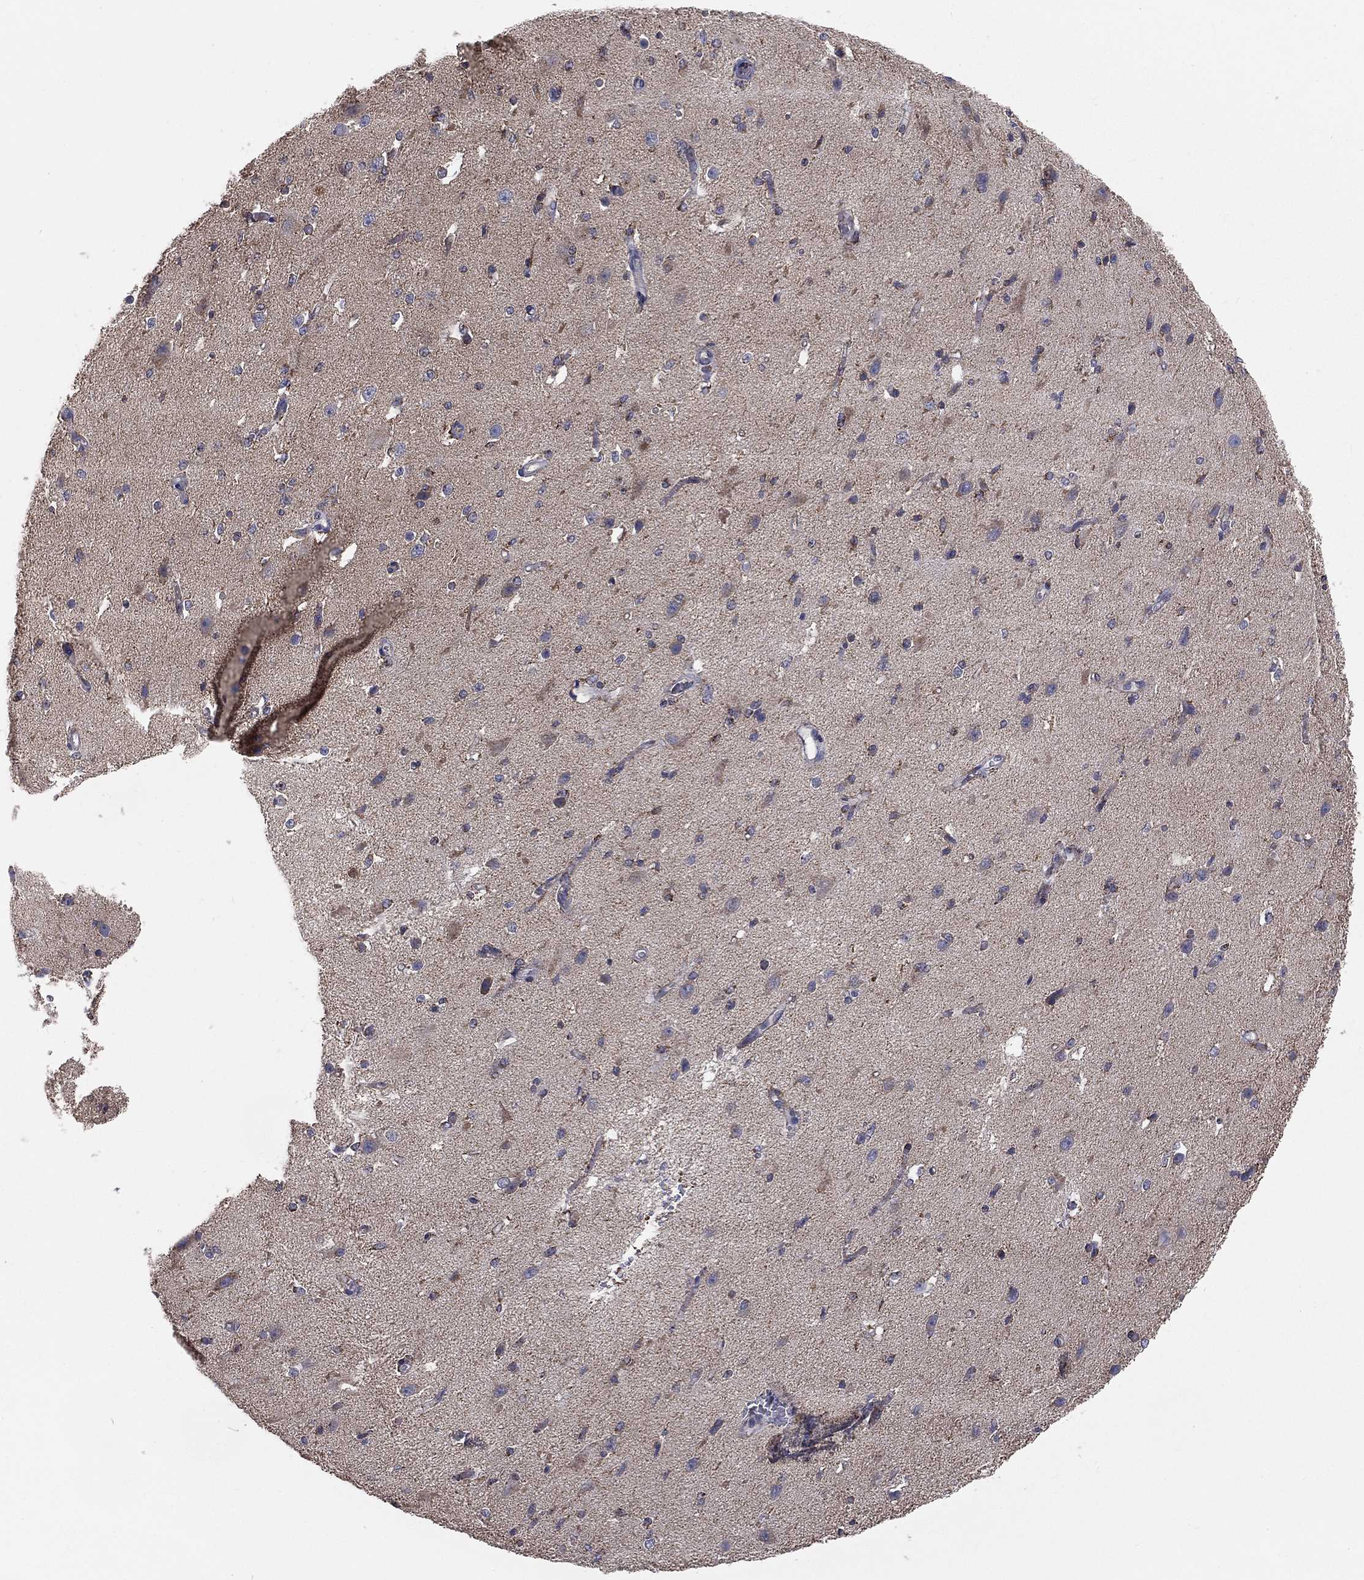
{"staining": {"intensity": "negative", "quantity": "none", "location": "none"}, "tissue": "cerebral cortex", "cell_type": "Endothelial cells", "image_type": "normal", "snomed": [{"axis": "morphology", "description": "Normal tissue, NOS"}, {"axis": "morphology", "description": "Inflammation, NOS"}, {"axis": "topography", "description": "Cerebral cortex"}], "caption": "DAB immunohistochemical staining of unremarkable human cerebral cortex demonstrates no significant expression in endothelial cells.", "gene": "HADH", "patient": {"sex": "male", "age": 6}}